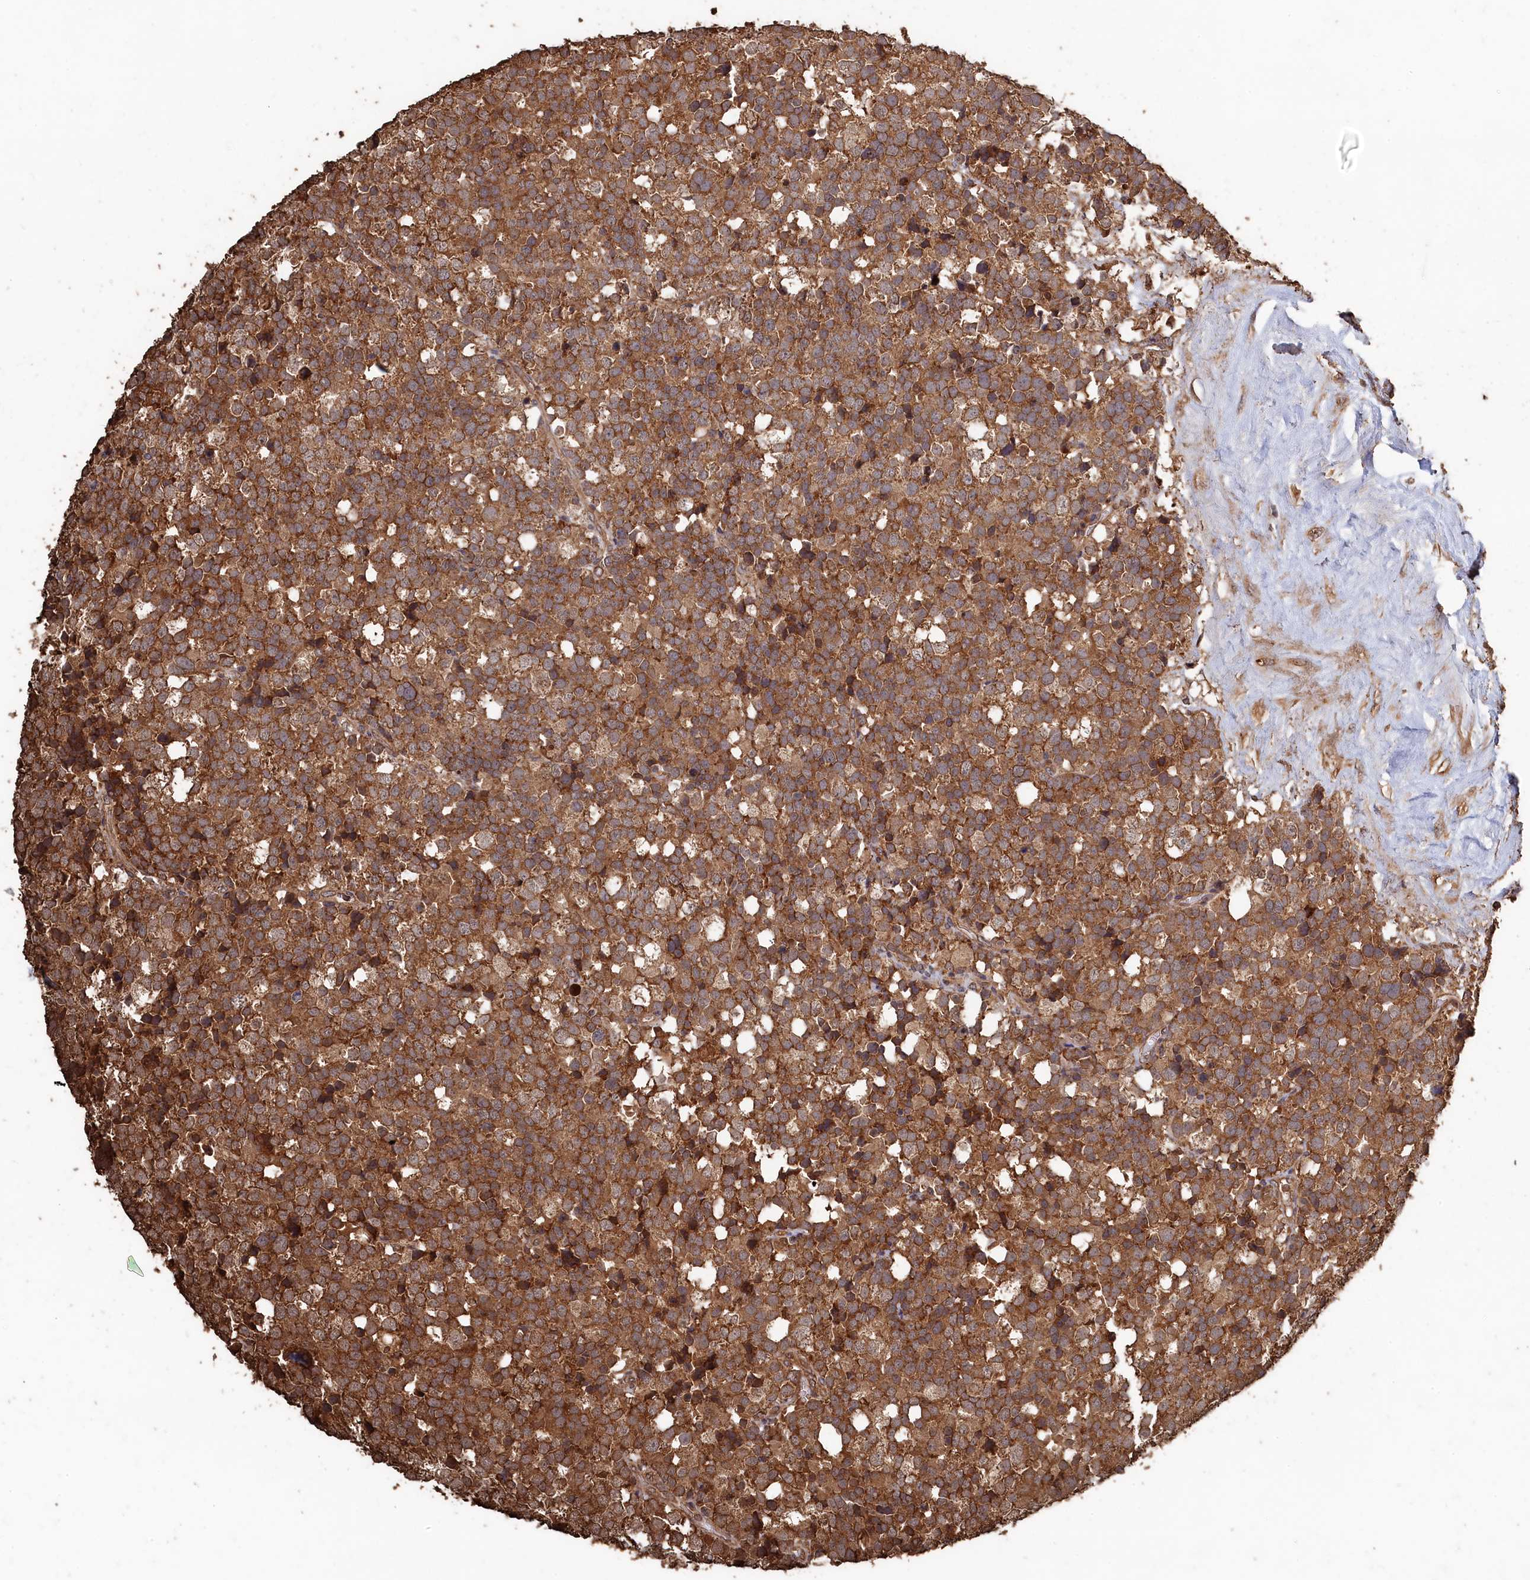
{"staining": {"intensity": "moderate", "quantity": ">75%", "location": "cytoplasmic/membranous"}, "tissue": "testis cancer", "cell_type": "Tumor cells", "image_type": "cancer", "snomed": [{"axis": "morphology", "description": "Seminoma, NOS"}, {"axis": "topography", "description": "Testis"}], "caption": "About >75% of tumor cells in human testis cancer (seminoma) show moderate cytoplasmic/membranous protein staining as visualized by brown immunohistochemical staining.", "gene": "SNX33", "patient": {"sex": "male", "age": 71}}